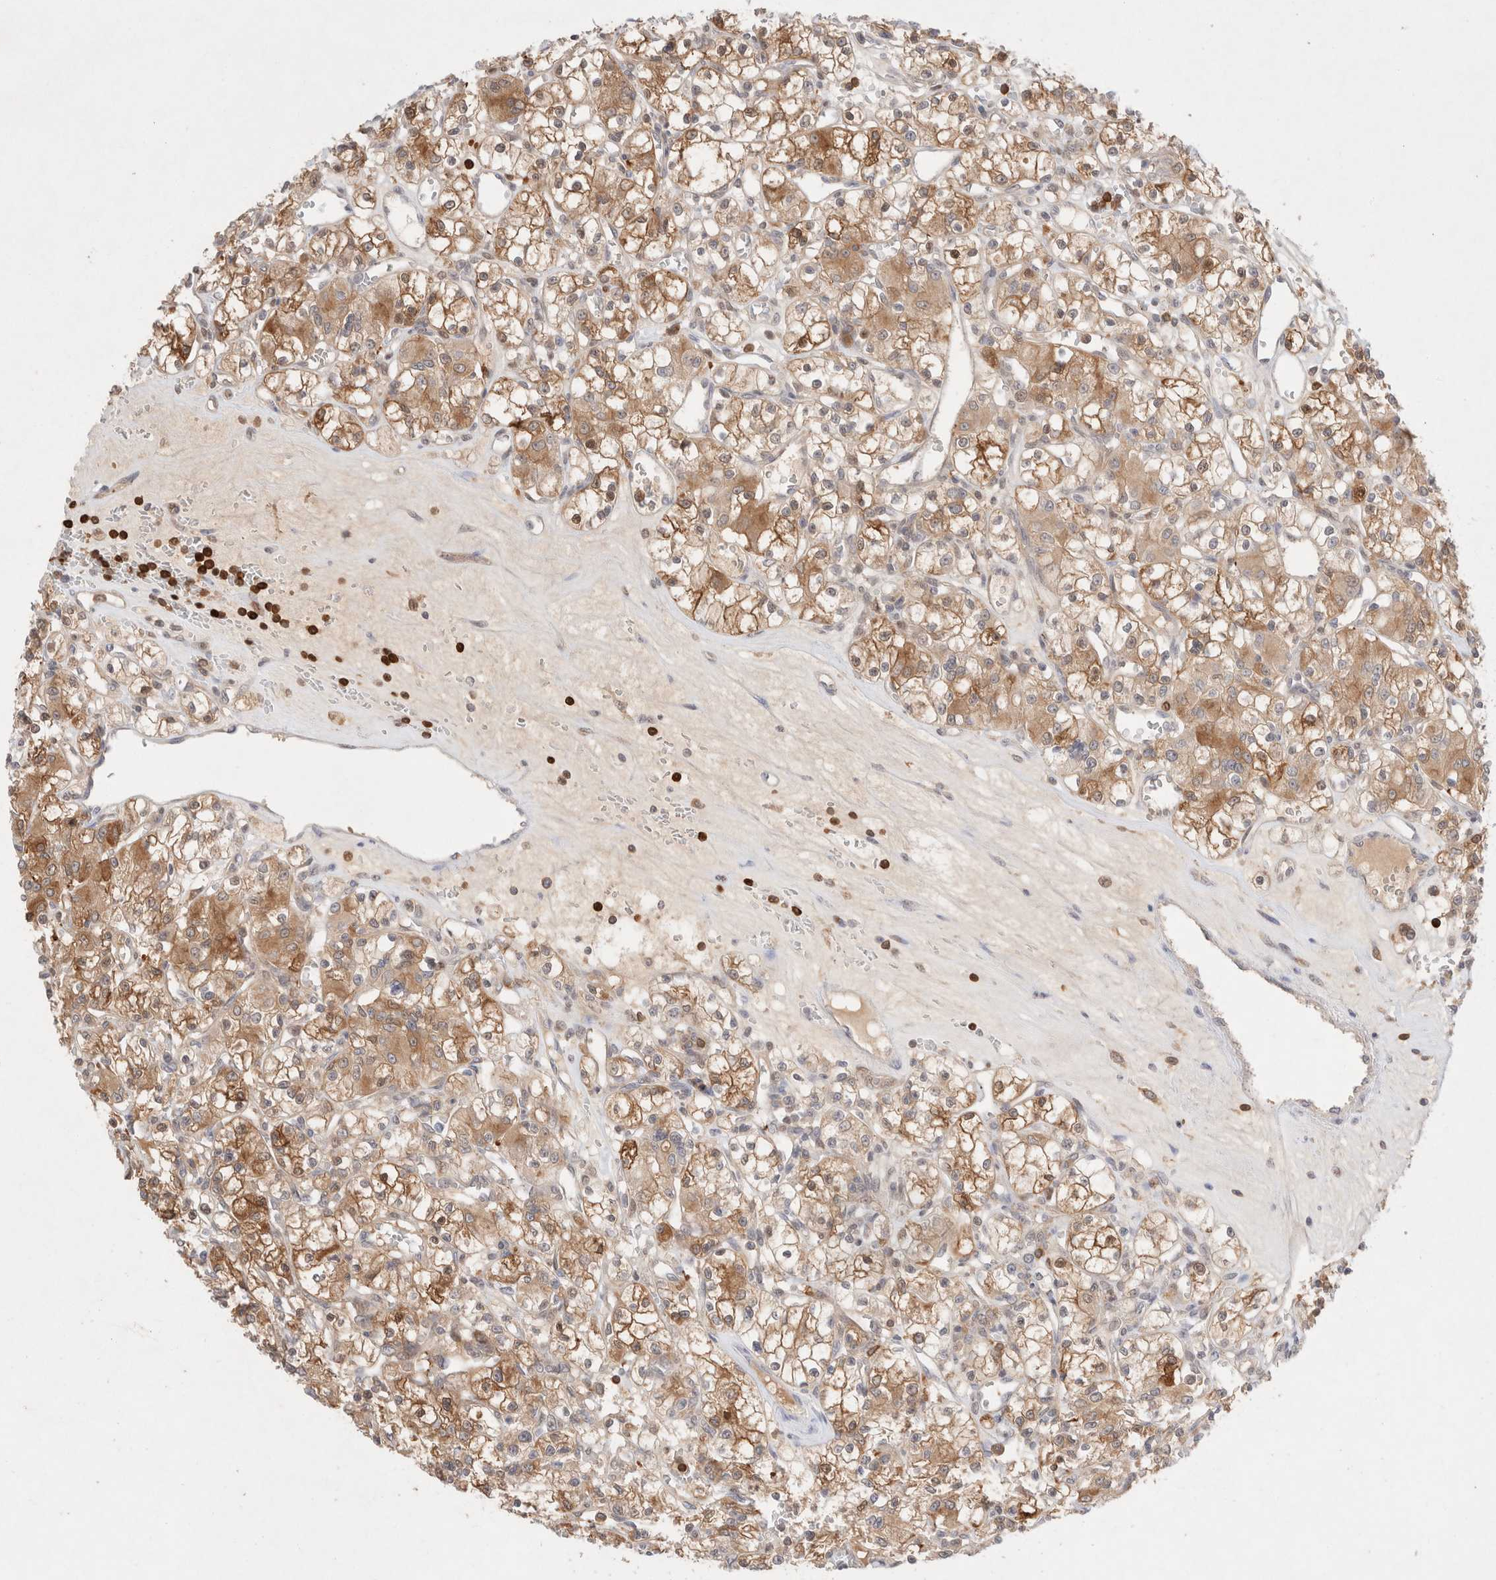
{"staining": {"intensity": "moderate", "quantity": ">75%", "location": "cytoplasmic/membranous"}, "tissue": "renal cancer", "cell_type": "Tumor cells", "image_type": "cancer", "snomed": [{"axis": "morphology", "description": "Adenocarcinoma, NOS"}, {"axis": "topography", "description": "Kidney"}], "caption": "Moderate cytoplasmic/membranous expression for a protein is appreciated in approximately >75% of tumor cells of renal cancer using immunohistochemistry.", "gene": "STARD10", "patient": {"sex": "female", "age": 59}}